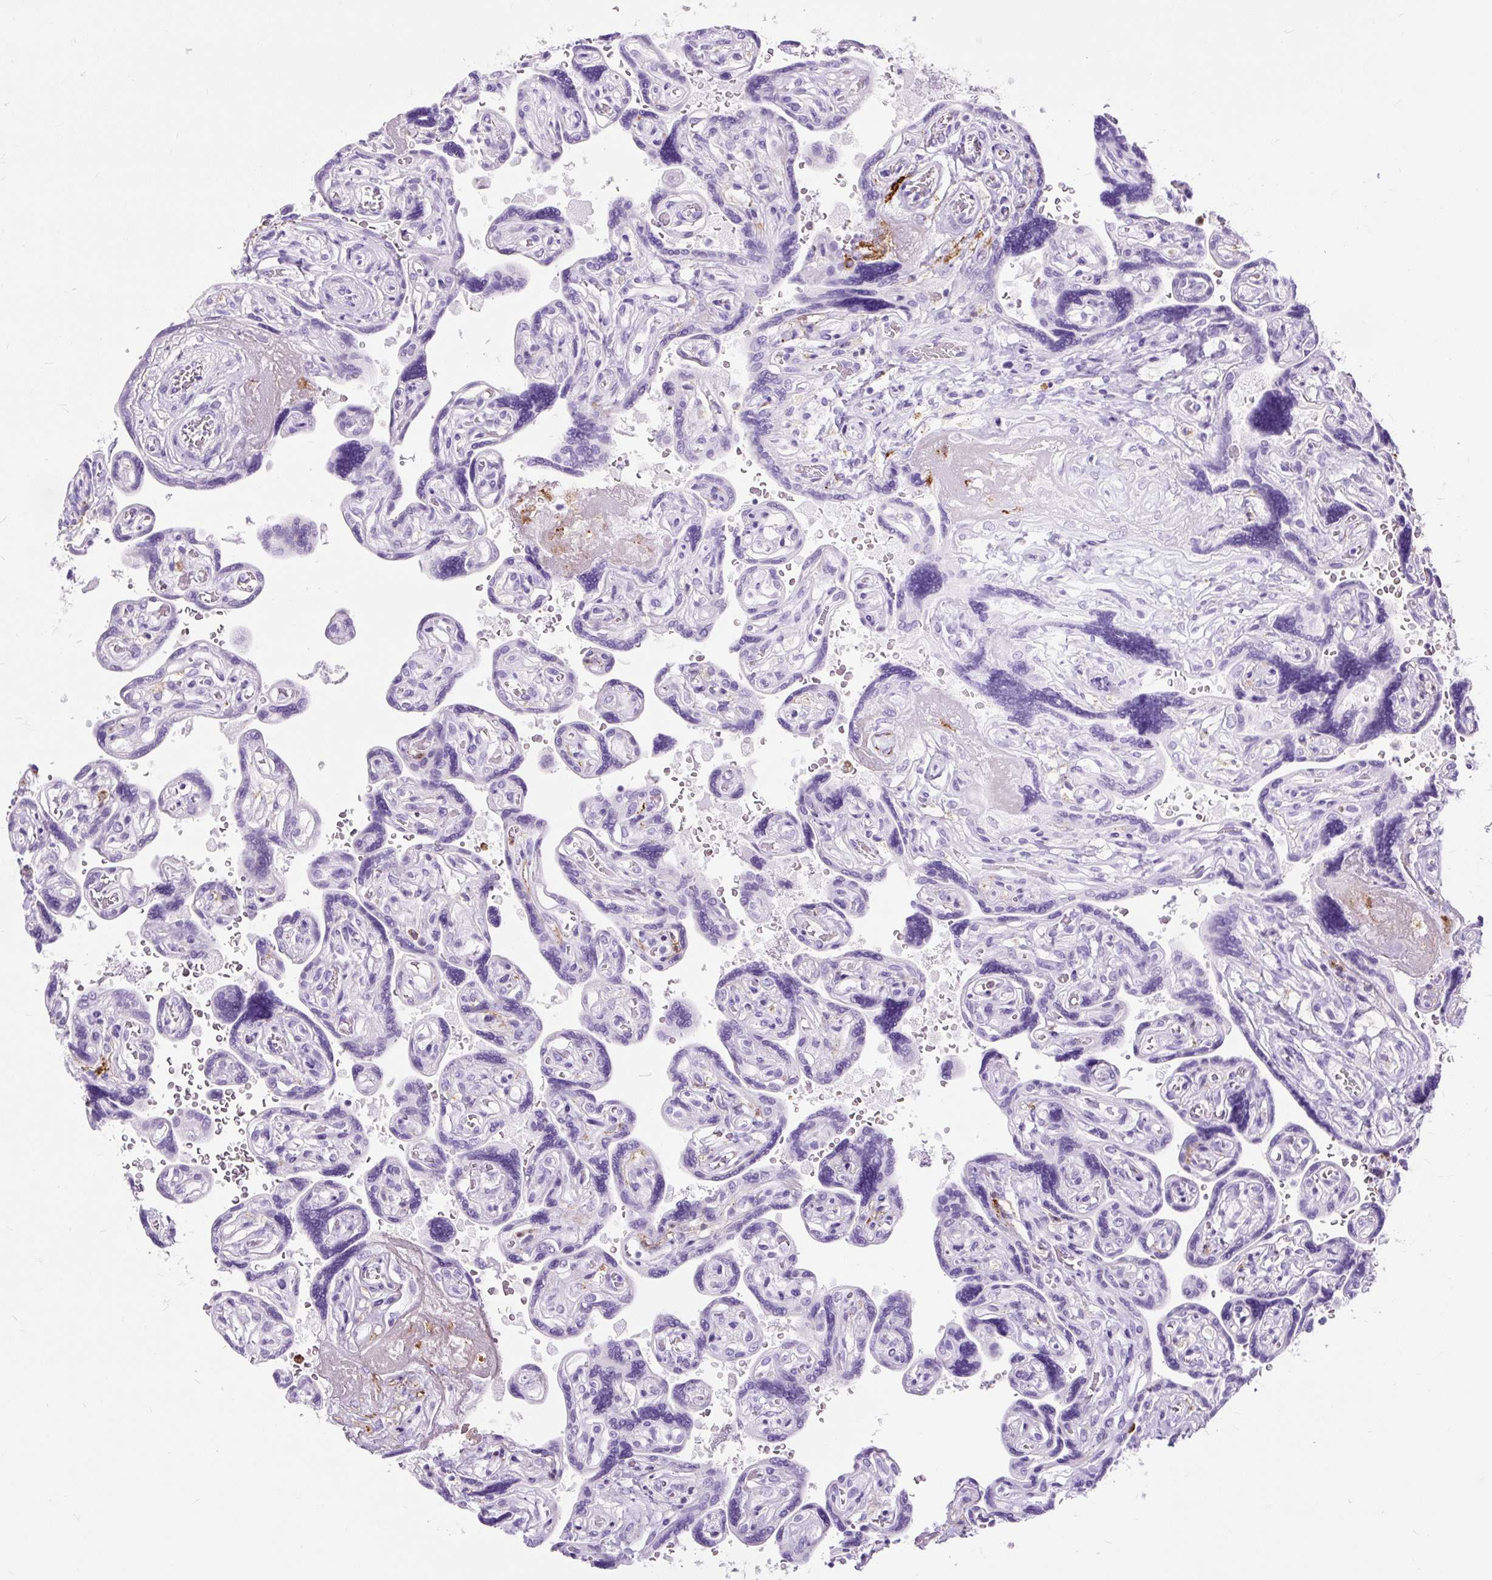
{"staining": {"intensity": "negative", "quantity": "none", "location": "none"}, "tissue": "placenta", "cell_type": "Trophoblastic cells", "image_type": "normal", "snomed": [{"axis": "morphology", "description": "Normal tissue, NOS"}, {"axis": "topography", "description": "Placenta"}], "caption": "The micrograph reveals no staining of trophoblastic cells in normal placenta.", "gene": "HLA", "patient": {"sex": "female", "age": 32}}